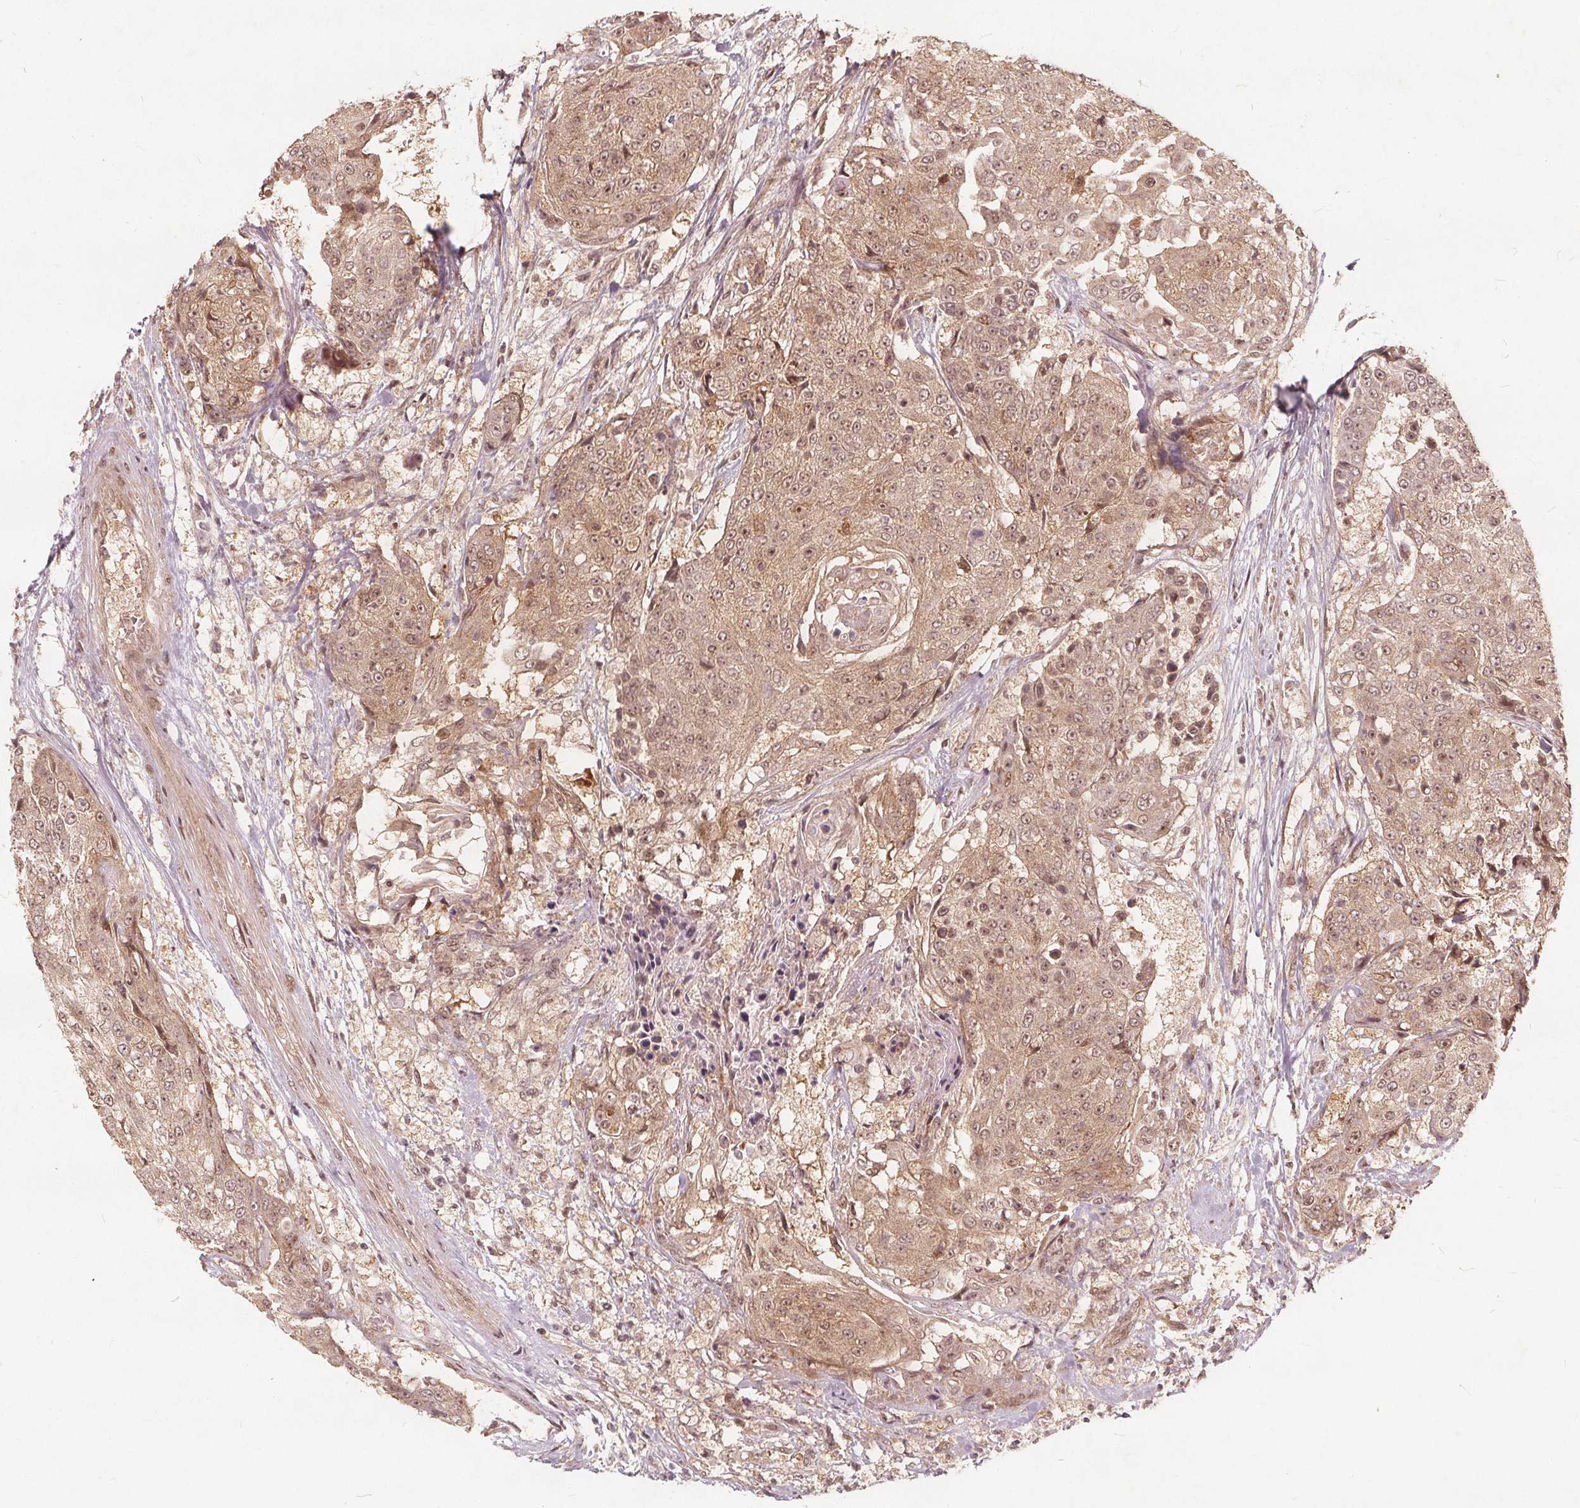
{"staining": {"intensity": "weak", "quantity": ">75%", "location": "cytoplasmic/membranous,nuclear"}, "tissue": "urothelial cancer", "cell_type": "Tumor cells", "image_type": "cancer", "snomed": [{"axis": "morphology", "description": "Urothelial carcinoma, High grade"}, {"axis": "topography", "description": "Urinary bladder"}], "caption": "About >75% of tumor cells in human urothelial cancer demonstrate weak cytoplasmic/membranous and nuclear protein expression as visualized by brown immunohistochemical staining.", "gene": "PPP1CB", "patient": {"sex": "female", "age": 63}}